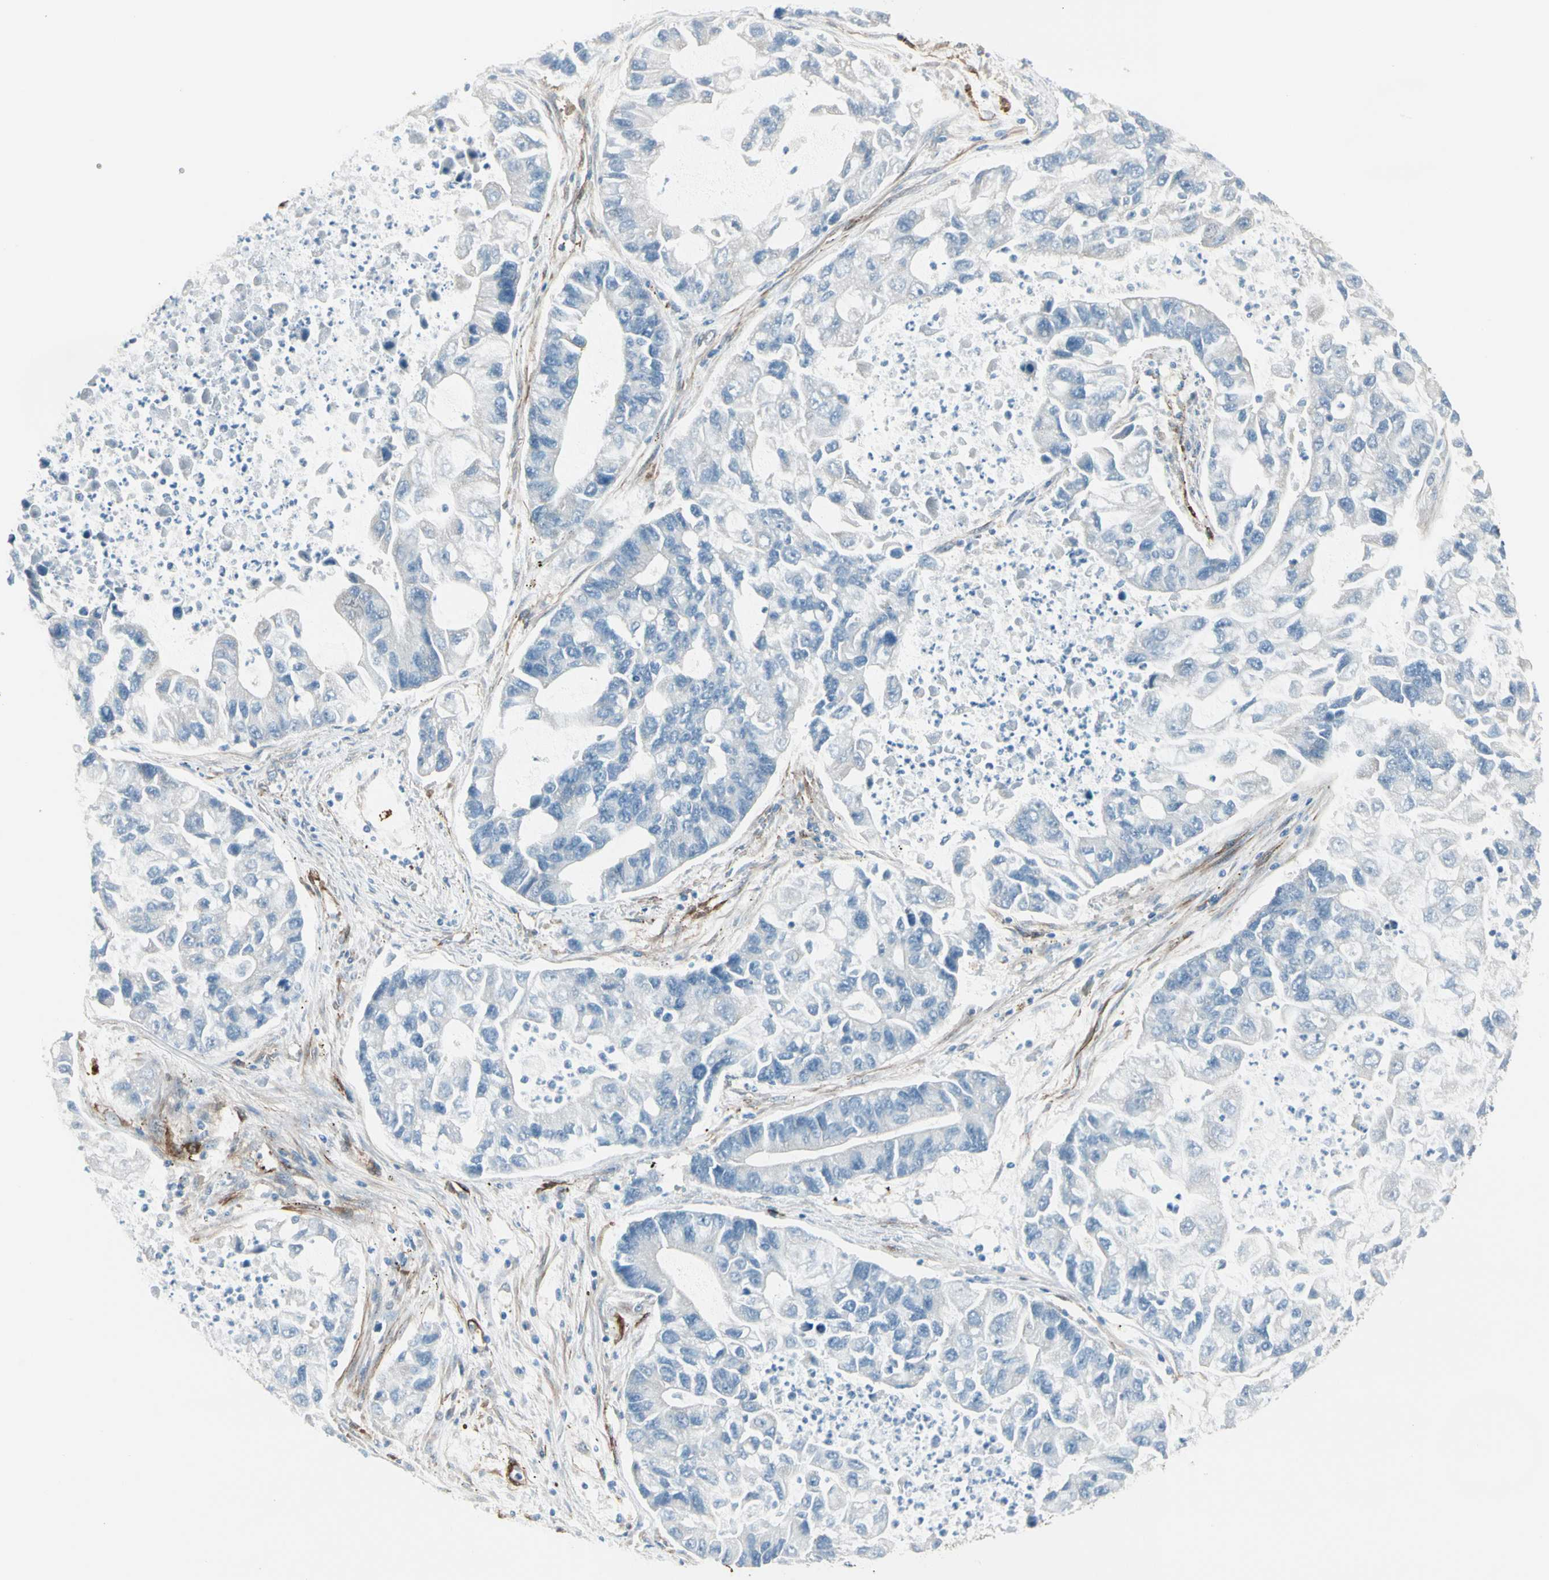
{"staining": {"intensity": "negative", "quantity": "none", "location": "none"}, "tissue": "lung cancer", "cell_type": "Tumor cells", "image_type": "cancer", "snomed": [{"axis": "morphology", "description": "Adenocarcinoma, NOS"}, {"axis": "topography", "description": "Lung"}], "caption": "IHC photomicrograph of neoplastic tissue: lung adenocarcinoma stained with DAB demonstrates no significant protein staining in tumor cells.", "gene": "CALD1", "patient": {"sex": "female", "age": 51}}